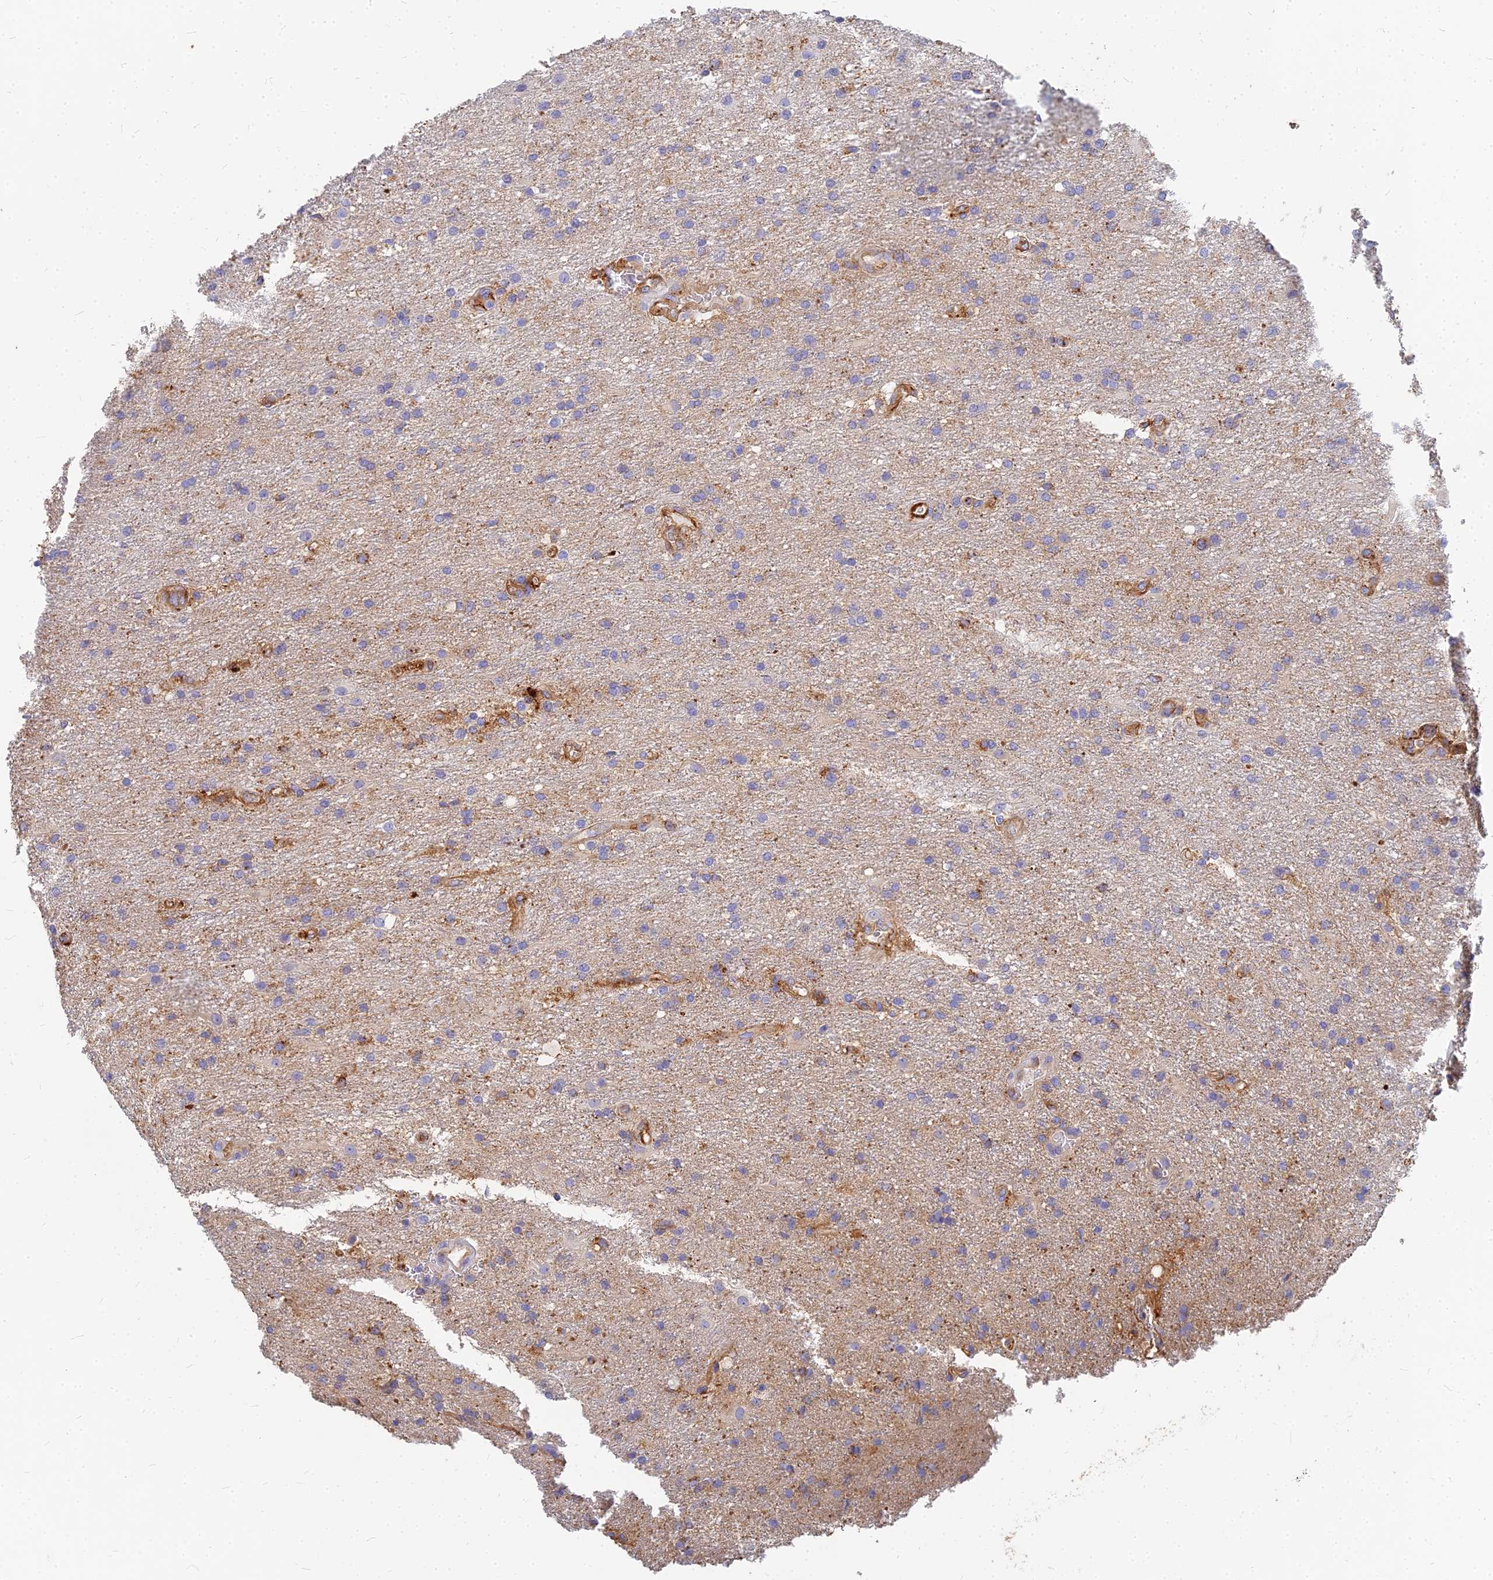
{"staining": {"intensity": "negative", "quantity": "none", "location": "none"}, "tissue": "glioma", "cell_type": "Tumor cells", "image_type": "cancer", "snomed": [{"axis": "morphology", "description": "Glioma, malignant, Low grade"}, {"axis": "topography", "description": "Brain"}], "caption": "An image of human glioma is negative for staining in tumor cells. The staining was performed using DAB (3,3'-diaminobenzidine) to visualize the protein expression in brown, while the nuclei were stained in blue with hematoxylin (Magnification: 20x).", "gene": "VAT1", "patient": {"sex": "male", "age": 66}}